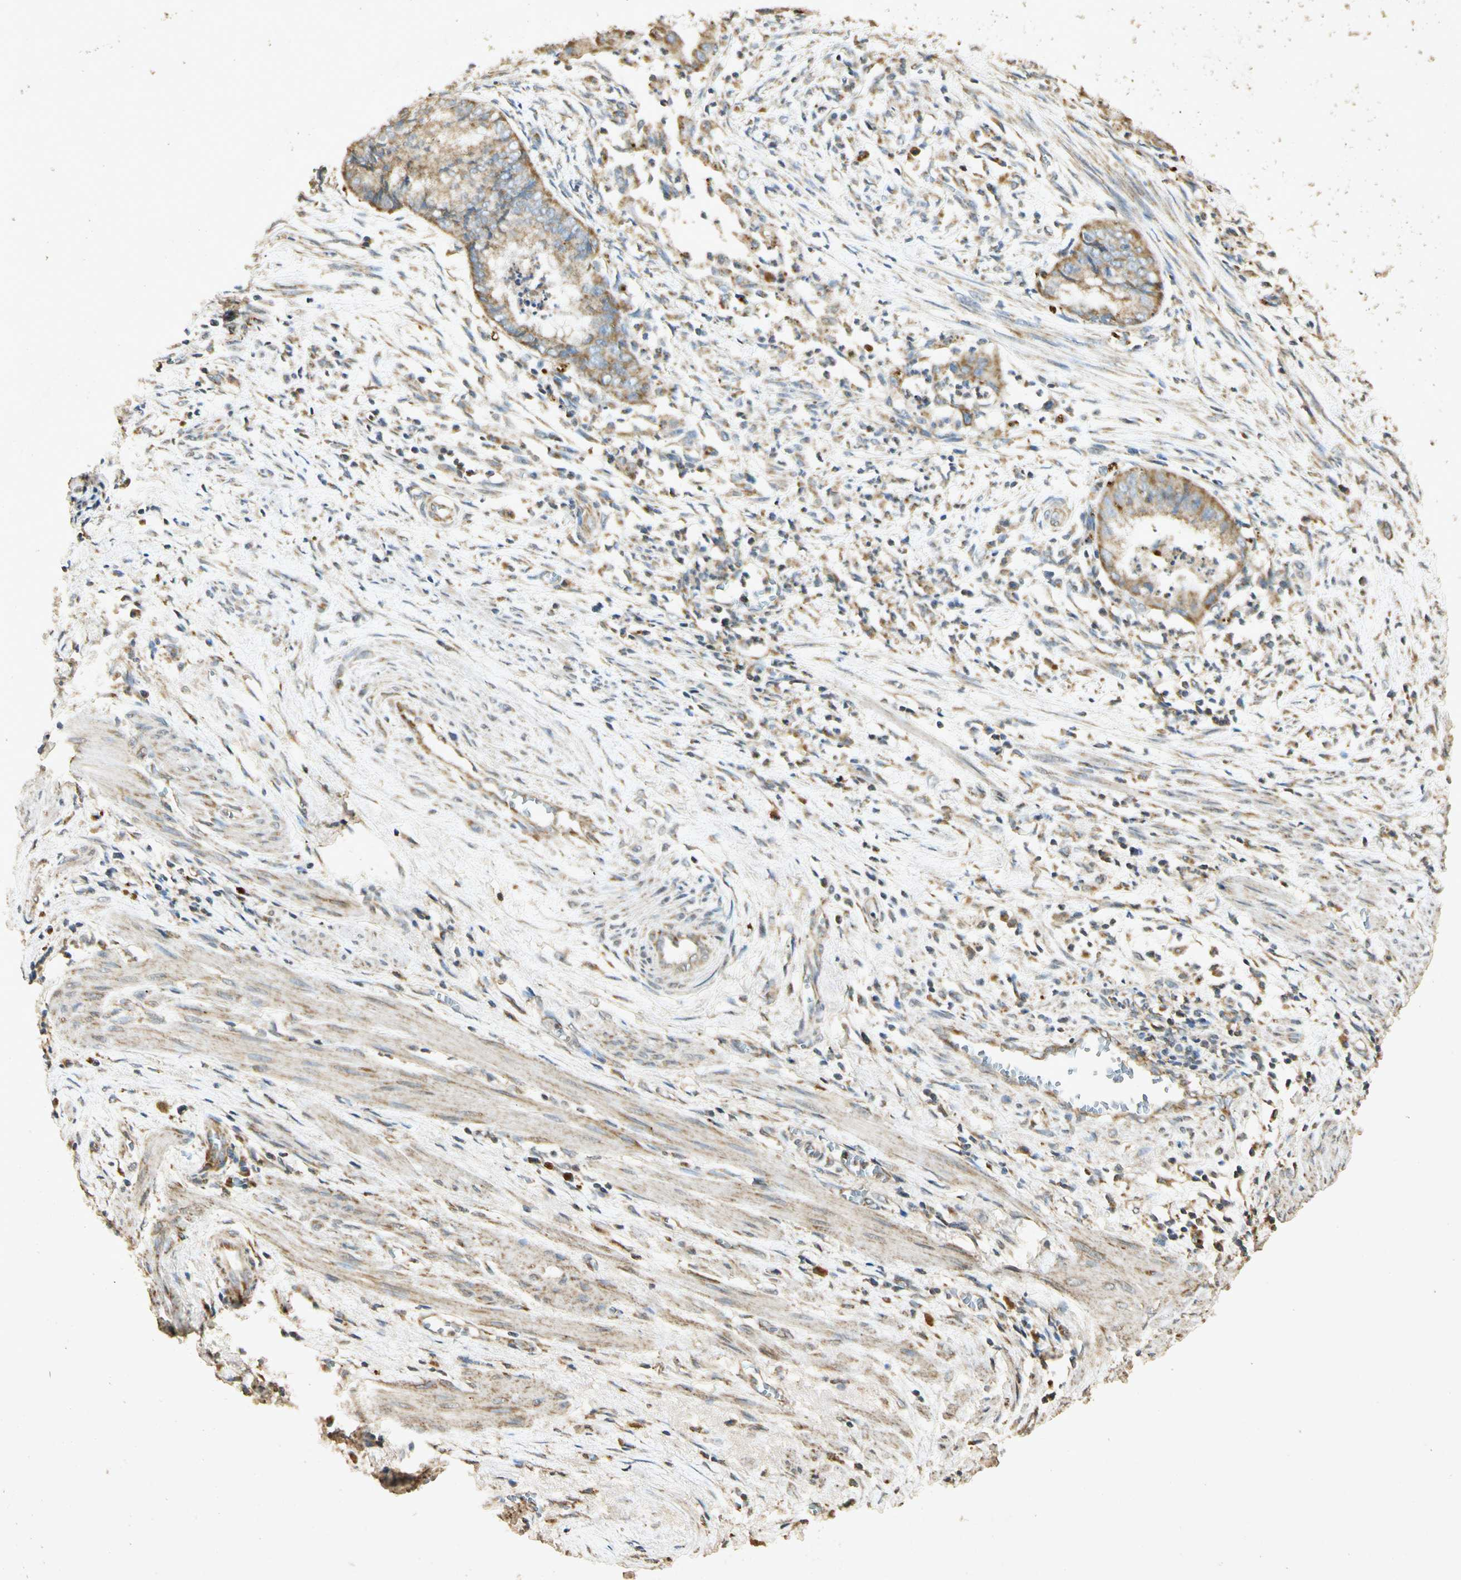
{"staining": {"intensity": "weak", "quantity": "25%-75%", "location": "cytoplasmic/membranous"}, "tissue": "endometrial cancer", "cell_type": "Tumor cells", "image_type": "cancer", "snomed": [{"axis": "morphology", "description": "Necrosis, NOS"}, {"axis": "morphology", "description": "Adenocarcinoma, NOS"}, {"axis": "topography", "description": "Endometrium"}], "caption": "The micrograph reveals immunohistochemical staining of endometrial cancer. There is weak cytoplasmic/membranous expression is identified in approximately 25%-75% of tumor cells.", "gene": "PRDX3", "patient": {"sex": "female", "age": 79}}